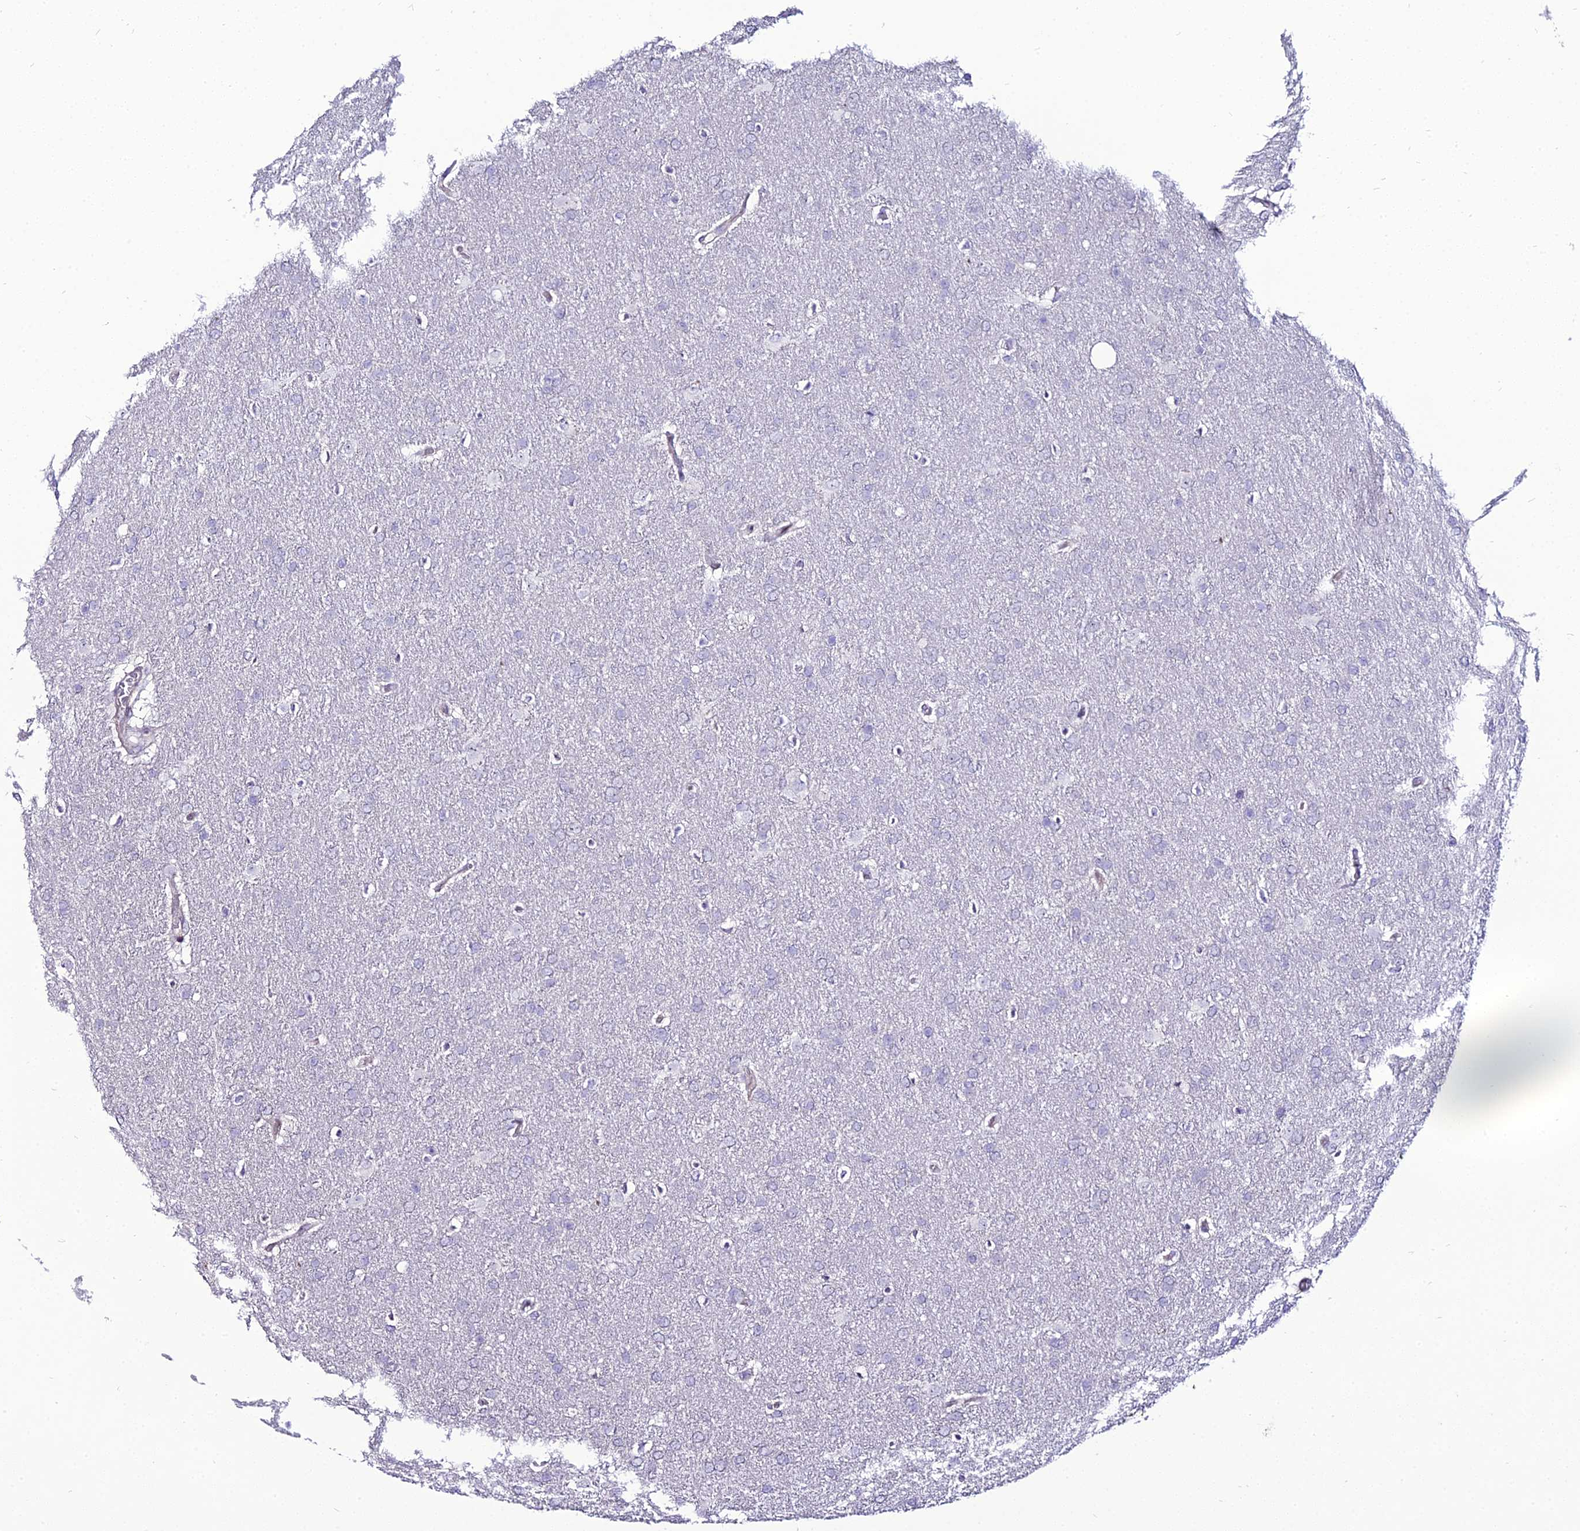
{"staining": {"intensity": "negative", "quantity": "none", "location": "none"}, "tissue": "glioma", "cell_type": "Tumor cells", "image_type": "cancer", "snomed": [{"axis": "morphology", "description": "Glioma, malignant, Low grade"}, {"axis": "topography", "description": "Brain"}], "caption": "Tumor cells are negative for protein expression in human malignant glioma (low-grade). (Immunohistochemistry, brightfield microscopy, high magnification).", "gene": "SHQ1", "patient": {"sex": "female", "age": 32}}